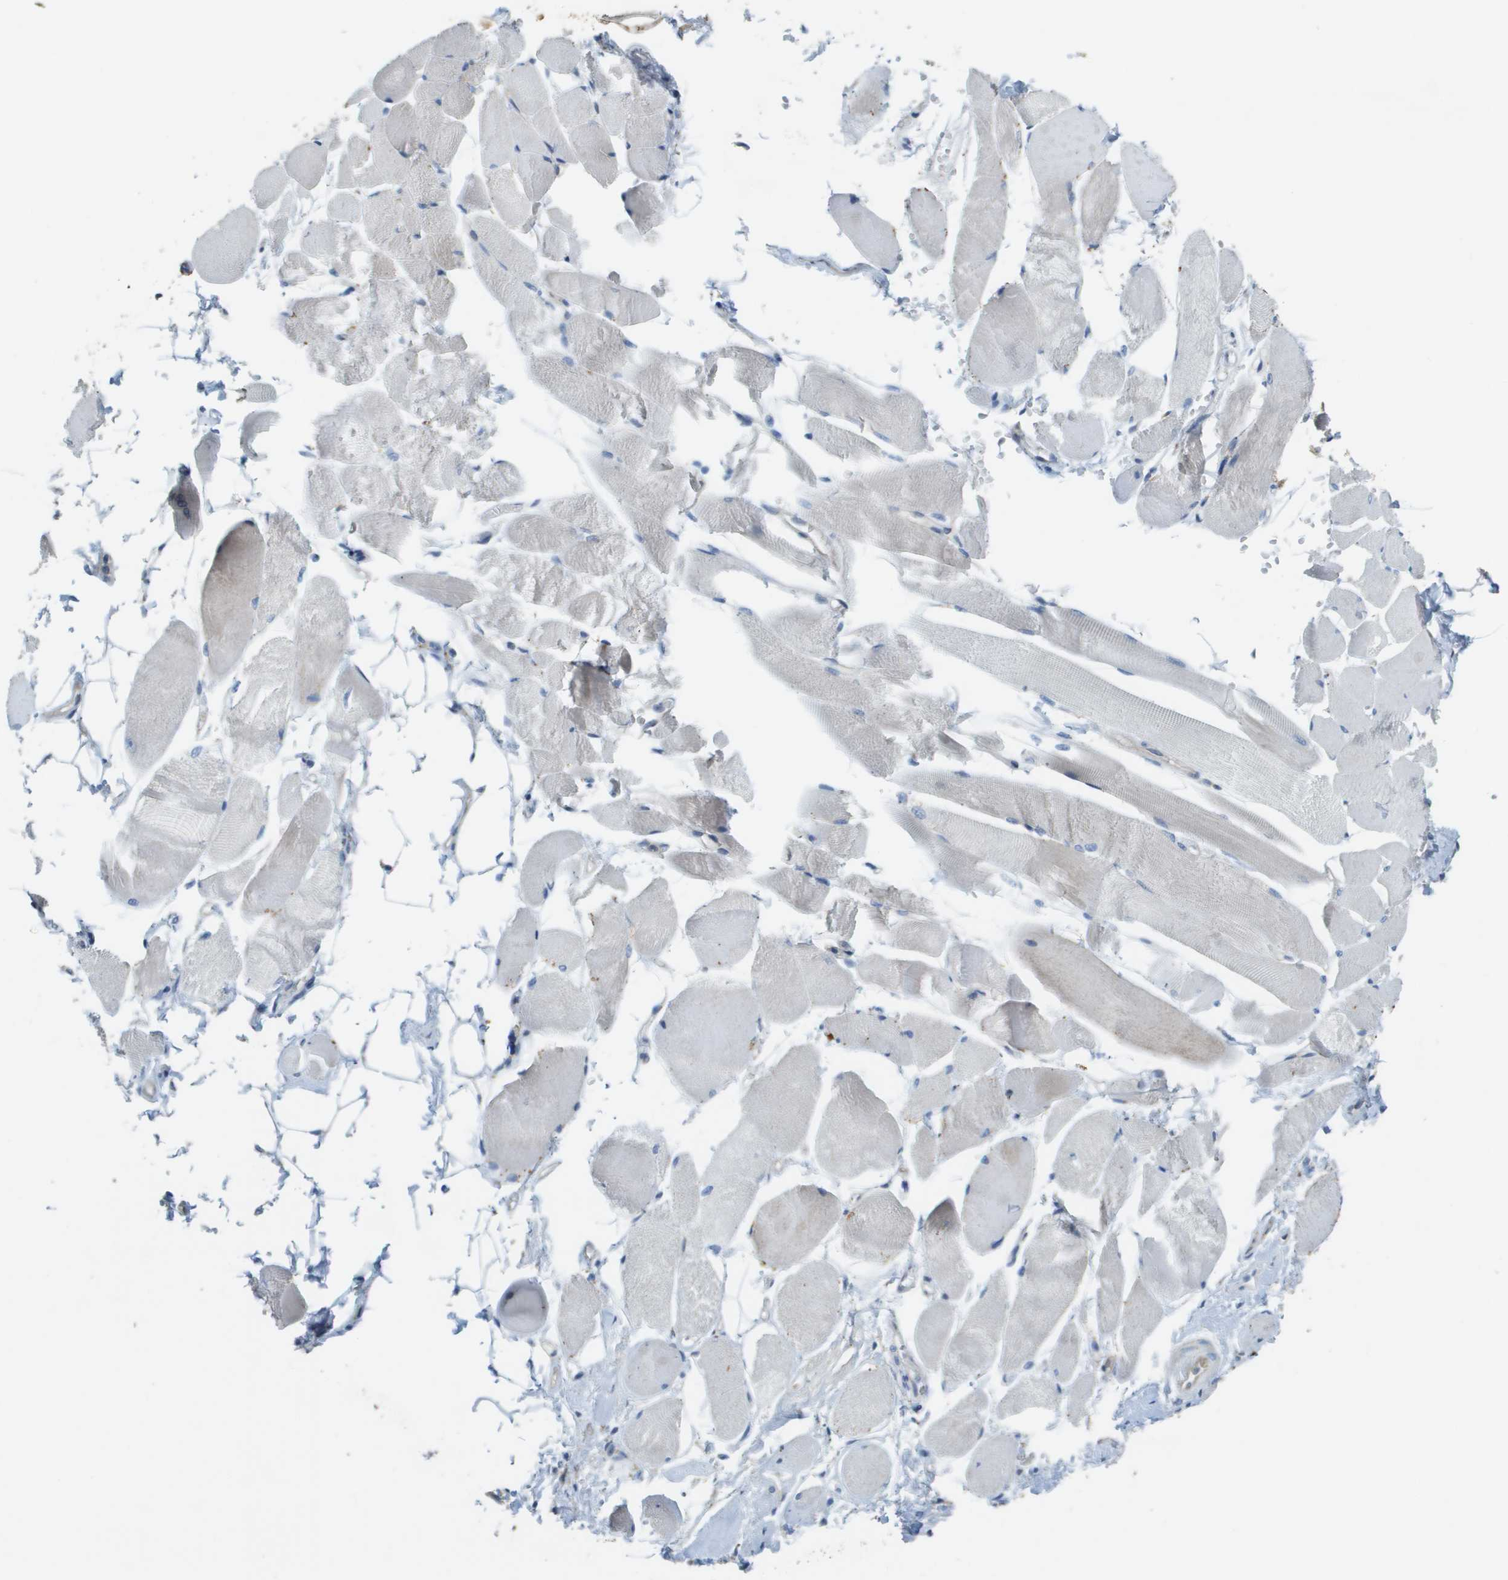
{"staining": {"intensity": "negative", "quantity": "none", "location": "none"}, "tissue": "skeletal muscle", "cell_type": "Myocytes", "image_type": "normal", "snomed": [{"axis": "morphology", "description": "Normal tissue, NOS"}, {"axis": "topography", "description": "Skeletal muscle"}, {"axis": "topography", "description": "Peripheral nerve tissue"}], "caption": "Immunohistochemical staining of benign skeletal muscle reveals no significant expression in myocytes. (DAB (3,3'-diaminobenzidine) immunohistochemistry (IHC) with hematoxylin counter stain).", "gene": "CASP10", "patient": {"sex": "female", "age": 84}}